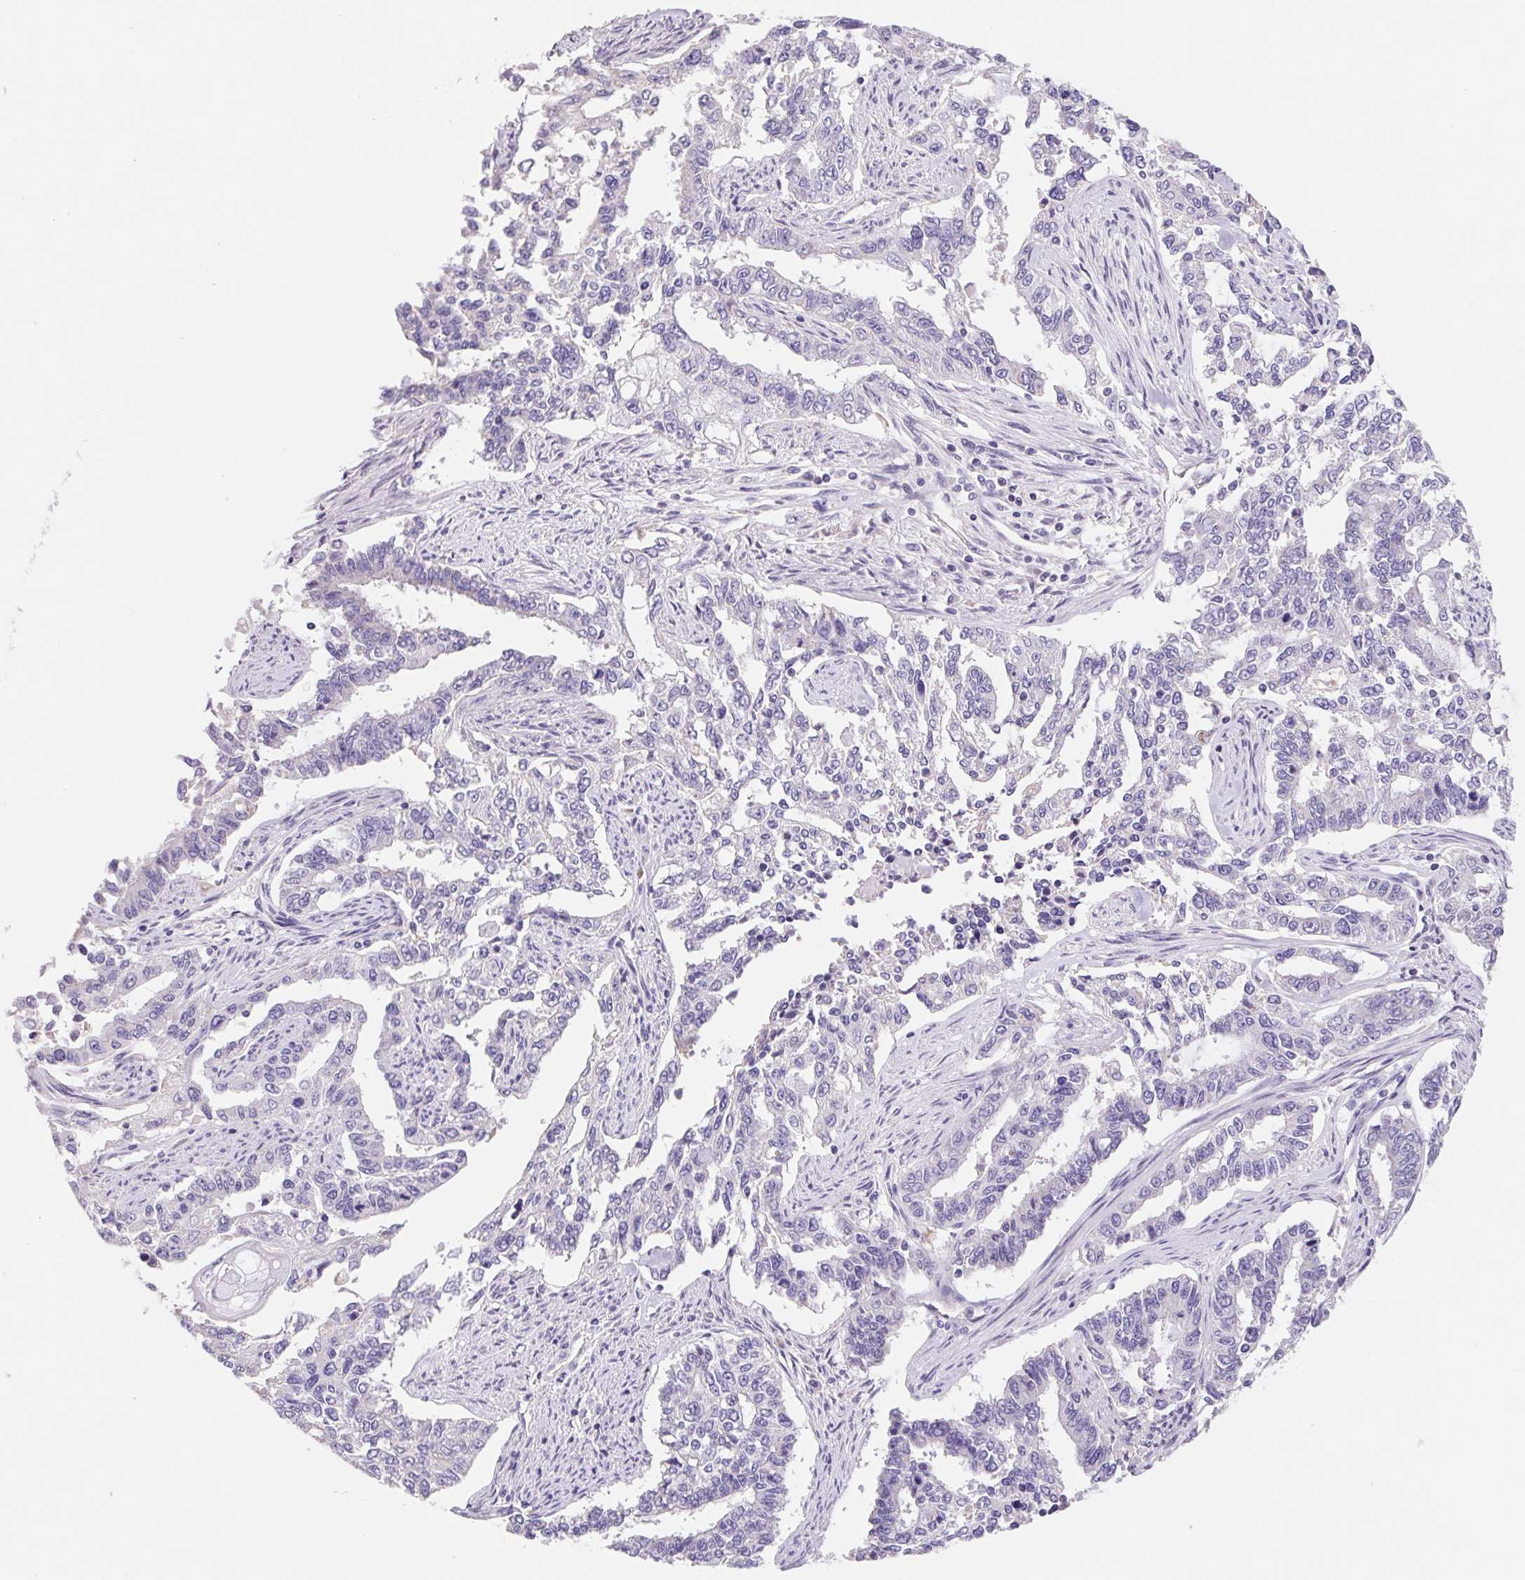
{"staining": {"intensity": "negative", "quantity": "none", "location": "none"}, "tissue": "endometrial cancer", "cell_type": "Tumor cells", "image_type": "cancer", "snomed": [{"axis": "morphology", "description": "Adenocarcinoma, NOS"}, {"axis": "topography", "description": "Uterus"}], "caption": "Human endometrial cancer stained for a protein using immunohistochemistry (IHC) displays no staining in tumor cells.", "gene": "FKBP6", "patient": {"sex": "female", "age": 59}}